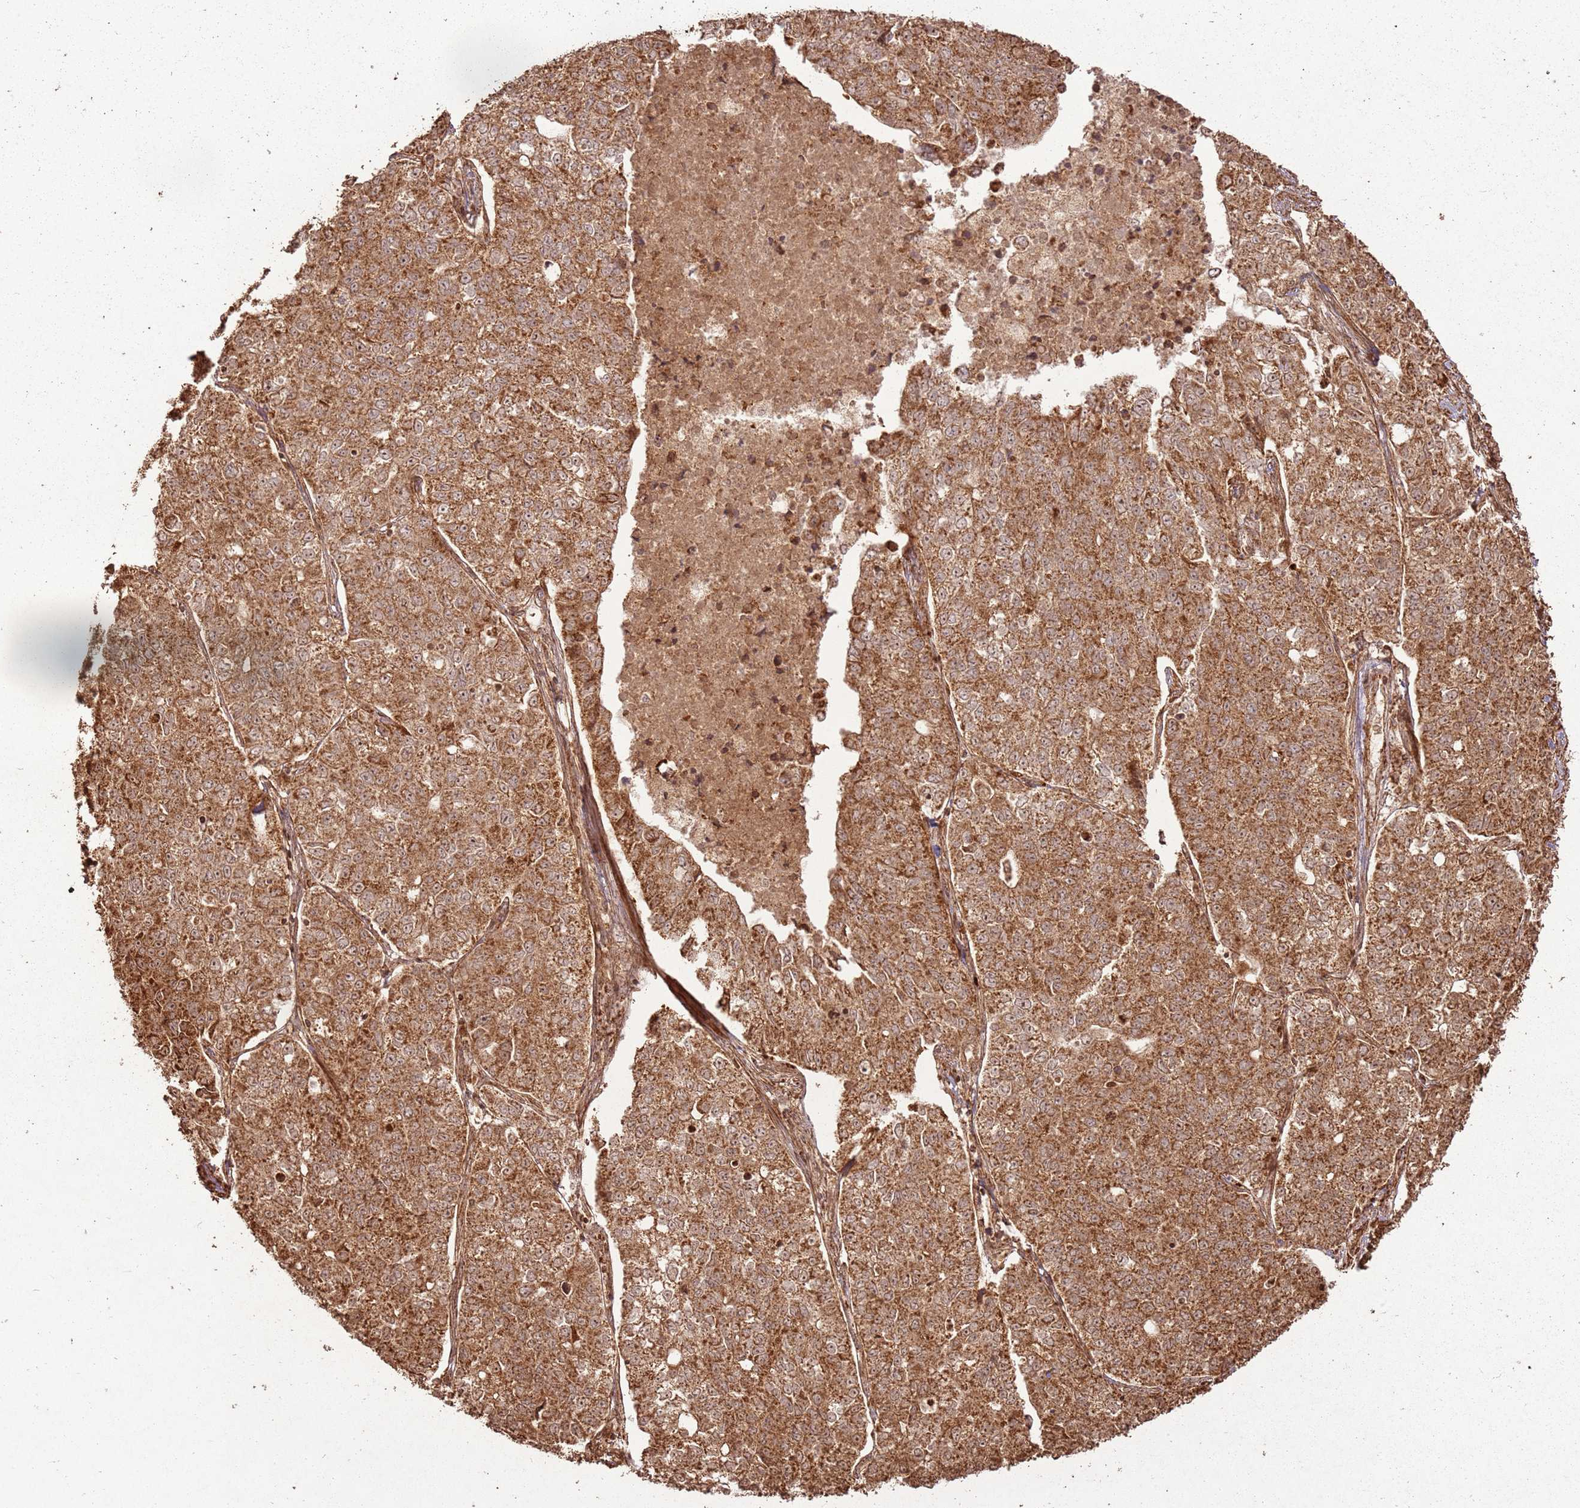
{"staining": {"intensity": "moderate", "quantity": ">75%", "location": "cytoplasmic/membranous"}, "tissue": "lung cancer", "cell_type": "Tumor cells", "image_type": "cancer", "snomed": [{"axis": "morphology", "description": "Adenocarcinoma, NOS"}, {"axis": "topography", "description": "Lung"}], "caption": "A high-resolution histopathology image shows immunohistochemistry staining of lung adenocarcinoma, which shows moderate cytoplasmic/membranous staining in approximately >75% of tumor cells.", "gene": "MRPS6", "patient": {"sex": "male", "age": 49}}